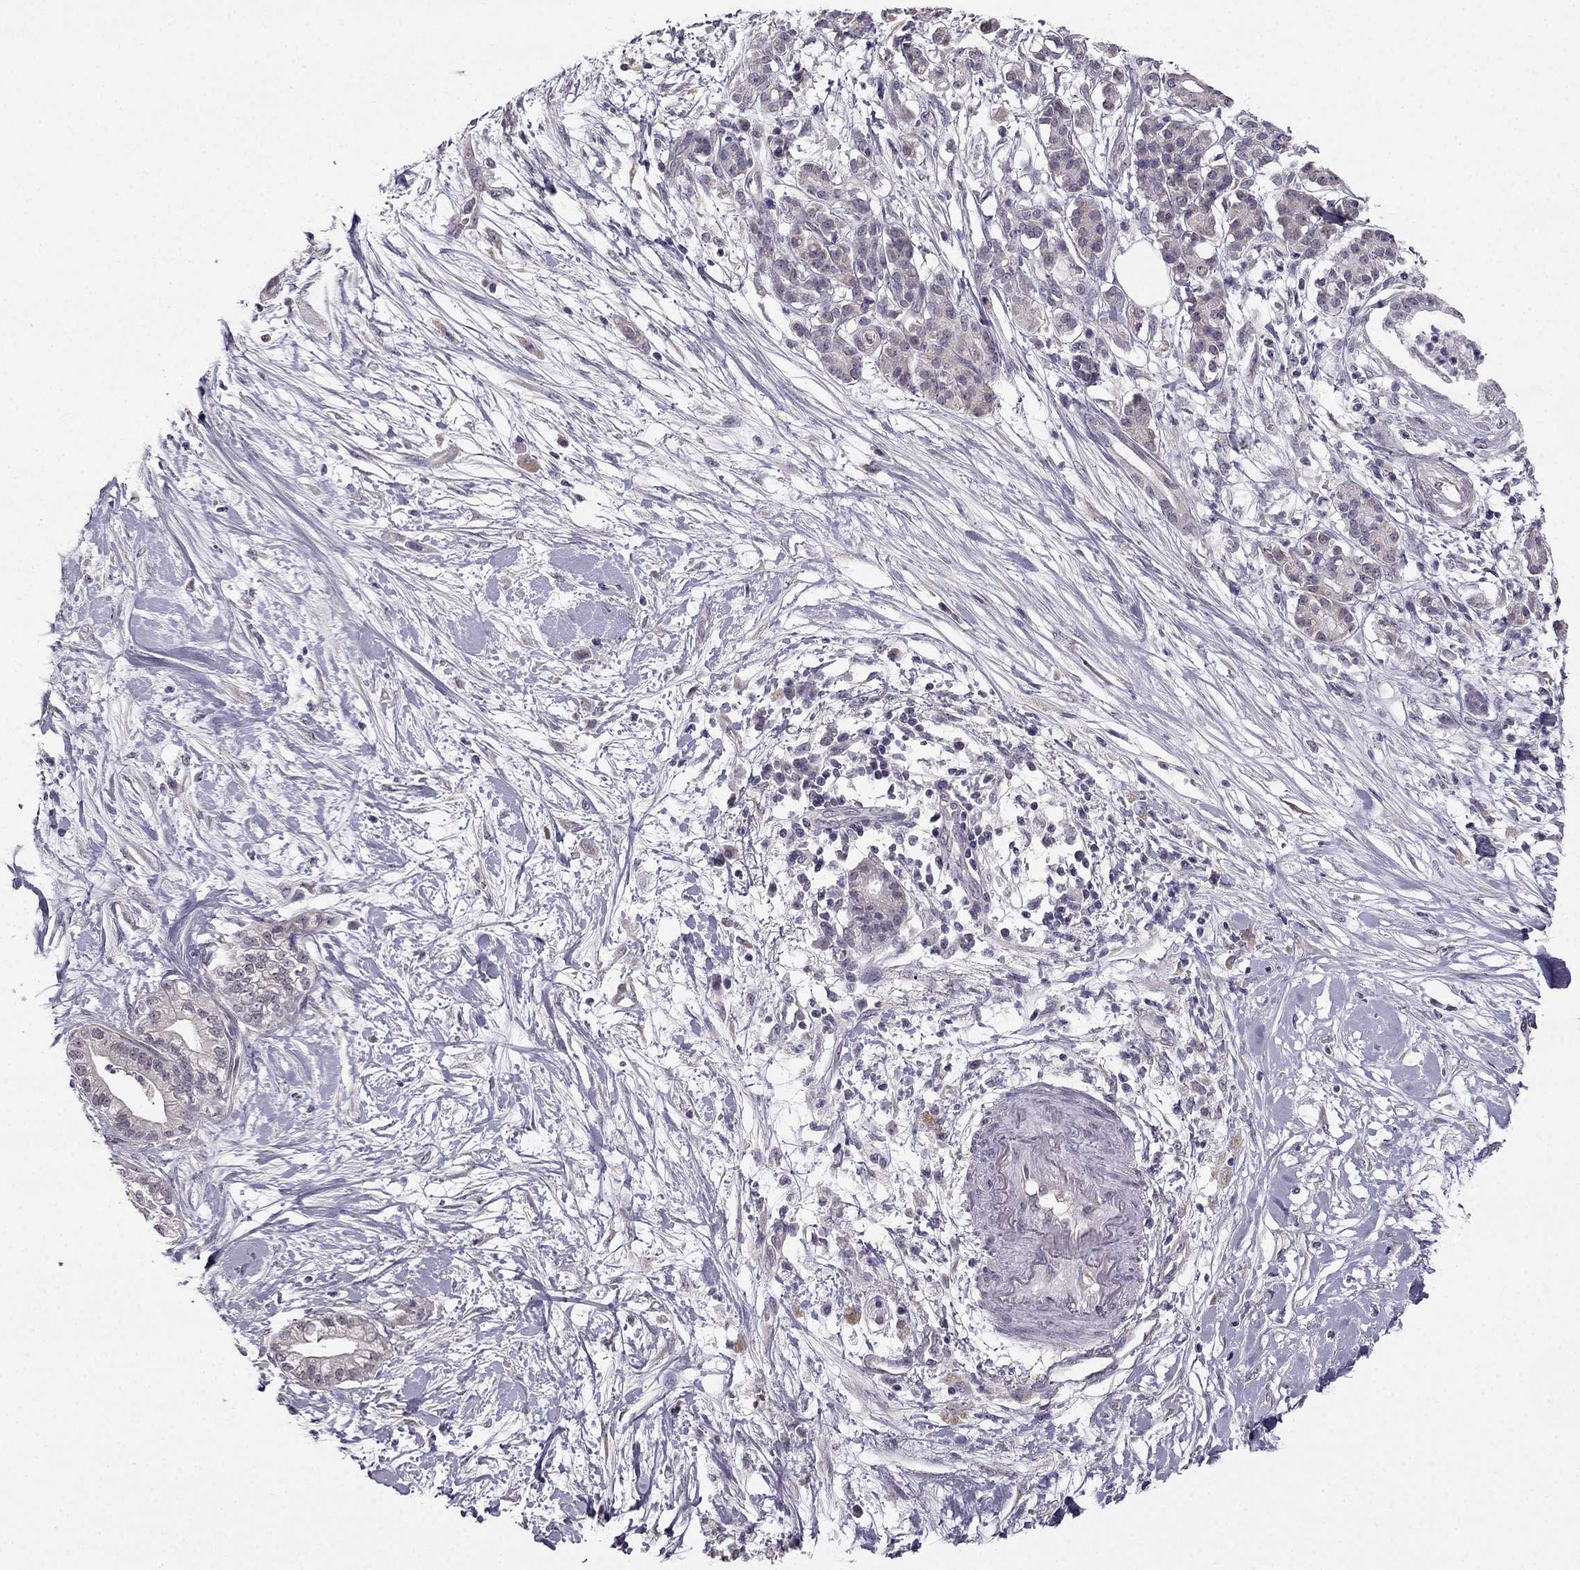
{"staining": {"intensity": "negative", "quantity": "none", "location": "none"}, "tissue": "pancreatic cancer", "cell_type": "Tumor cells", "image_type": "cancer", "snomed": [{"axis": "morphology", "description": "Normal tissue, NOS"}, {"axis": "morphology", "description": "Adenocarcinoma, NOS"}, {"axis": "topography", "description": "Lymph node"}, {"axis": "topography", "description": "Pancreas"}], "caption": "DAB (3,3'-diaminobenzidine) immunohistochemical staining of pancreatic adenocarcinoma exhibits no significant expression in tumor cells.", "gene": "TSPYL5", "patient": {"sex": "female", "age": 58}}